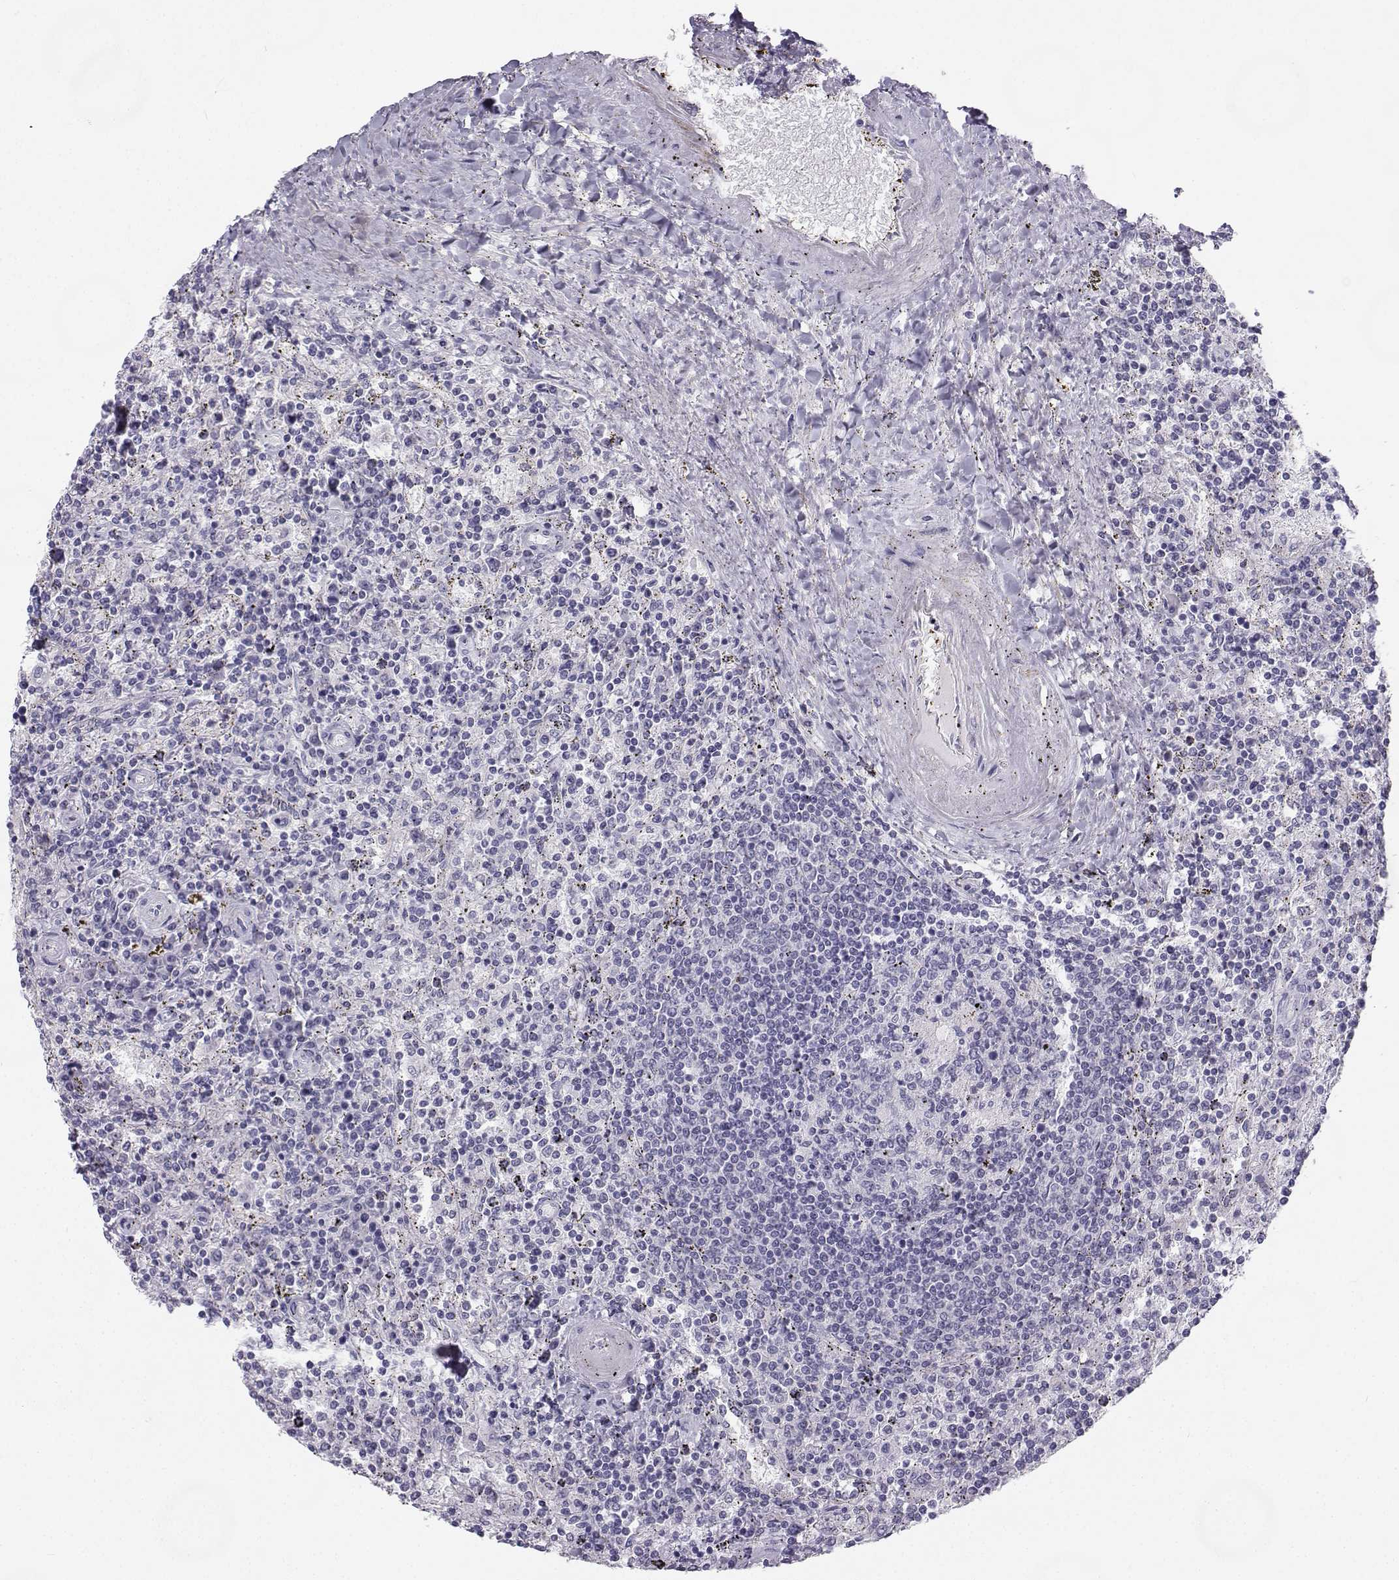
{"staining": {"intensity": "negative", "quantity": "none", "location": "none"}, "tissue": "lymphoma", "cell_type": "Tumor cells", "image_type": "cancer", "snomed": [{"axis": "morphology", "description": "Malignant lymphoma, non-Hodgkin's type, Low grade"}, {"axis": "topography", "description": "Spleen"}], "caption": "Malignant lymphoma, non-Hodgkin's type (low-grade) stained for a protein using immunohistochemistry (IHC) reveals no expression tumor cells.", "gene": "SYCE1", "patient": {"sex": "male", "age": 62}}